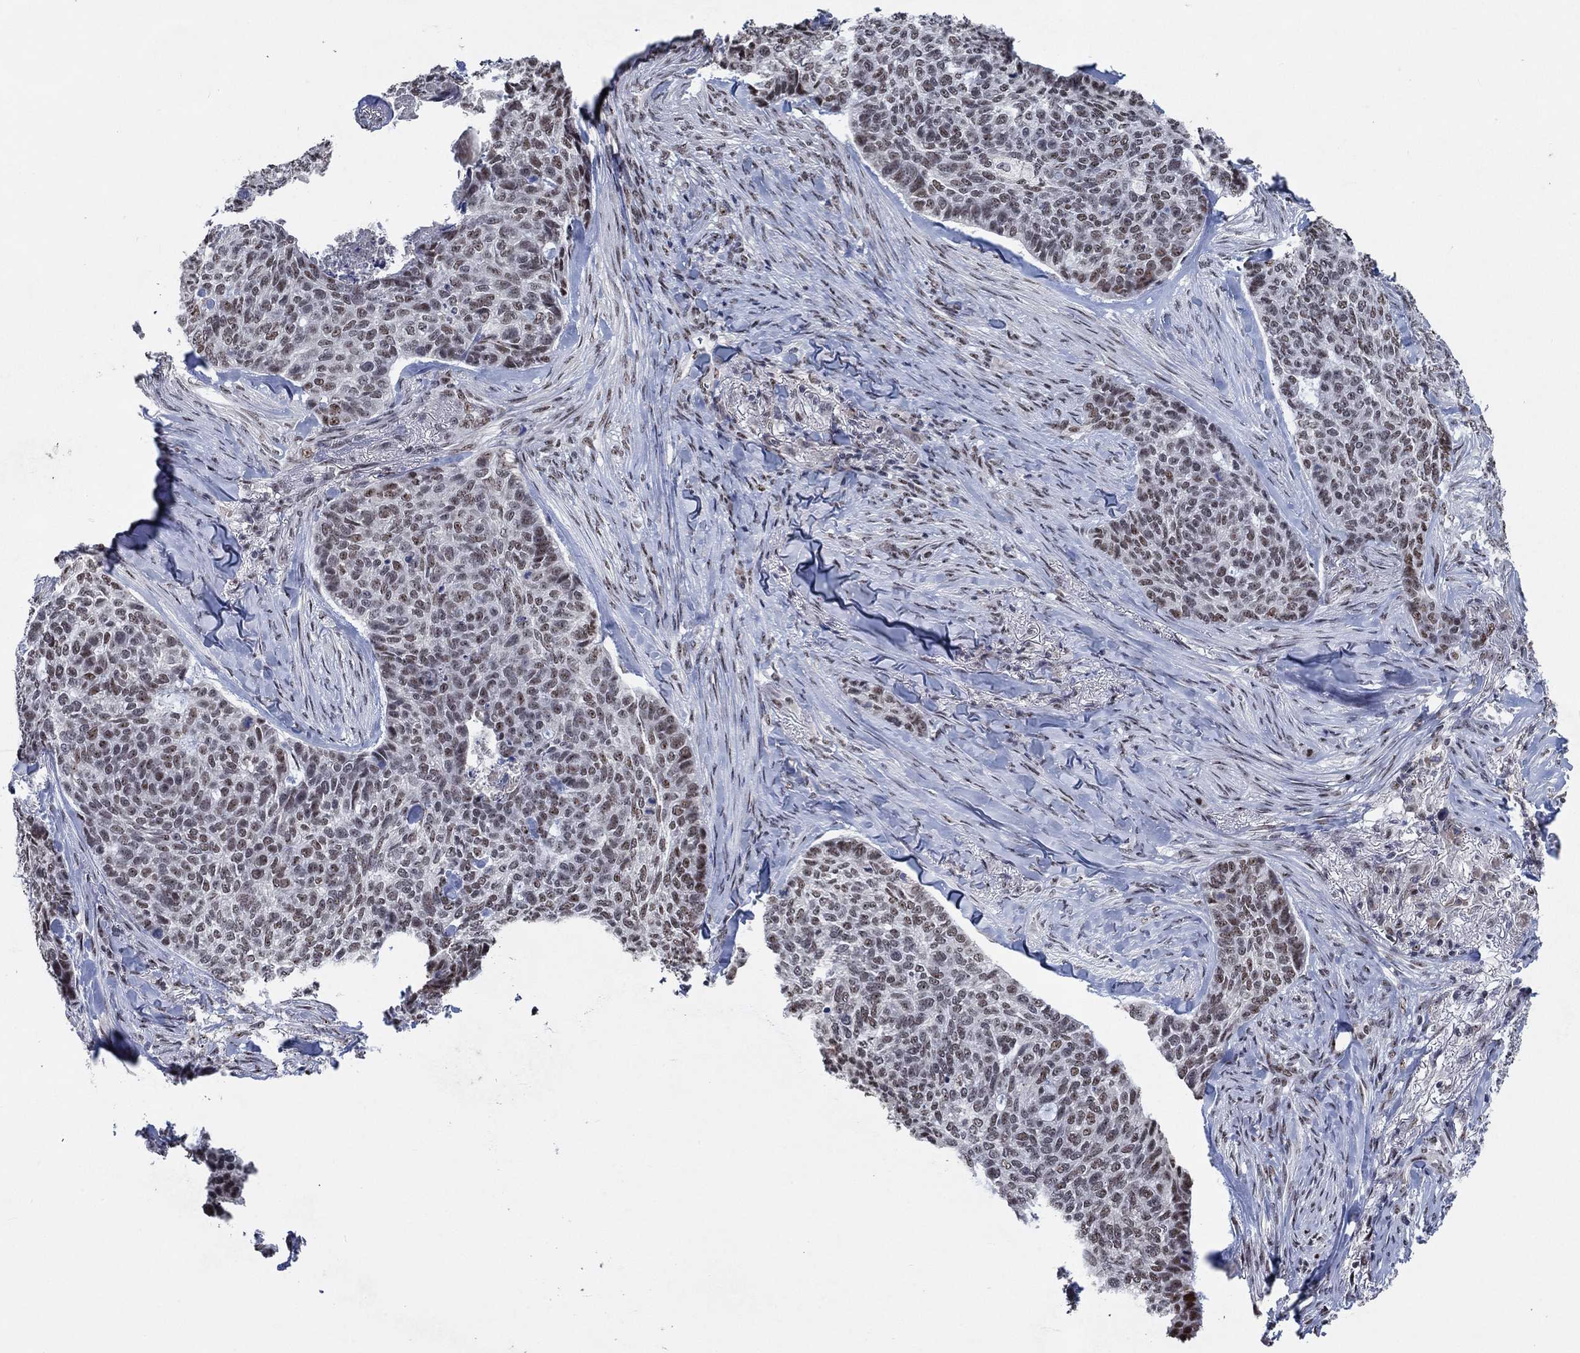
{"staining": {"intensity": "strong", "quantity": "25%-75%", "location": "nuclear"}, "tissue": "skin cancer", "cell_type": "Tumor cells", "image_type": "cancer", "snomed": [{"axis": "morphology", "description": "Basal cell carcinoma"}, {"axis": "topography", "description": "Skin"}], "caption": "A photomicrograph of basal cell carcinoma (skin) stained for a protein demonstrates strong nuclear brown staining in tumor cells. Immunohistochemistry stains the protein of interest in brown and the nuclei are stained blue.", "gene": "HTN1", "patient": {"sex": "female", "age": 69}}